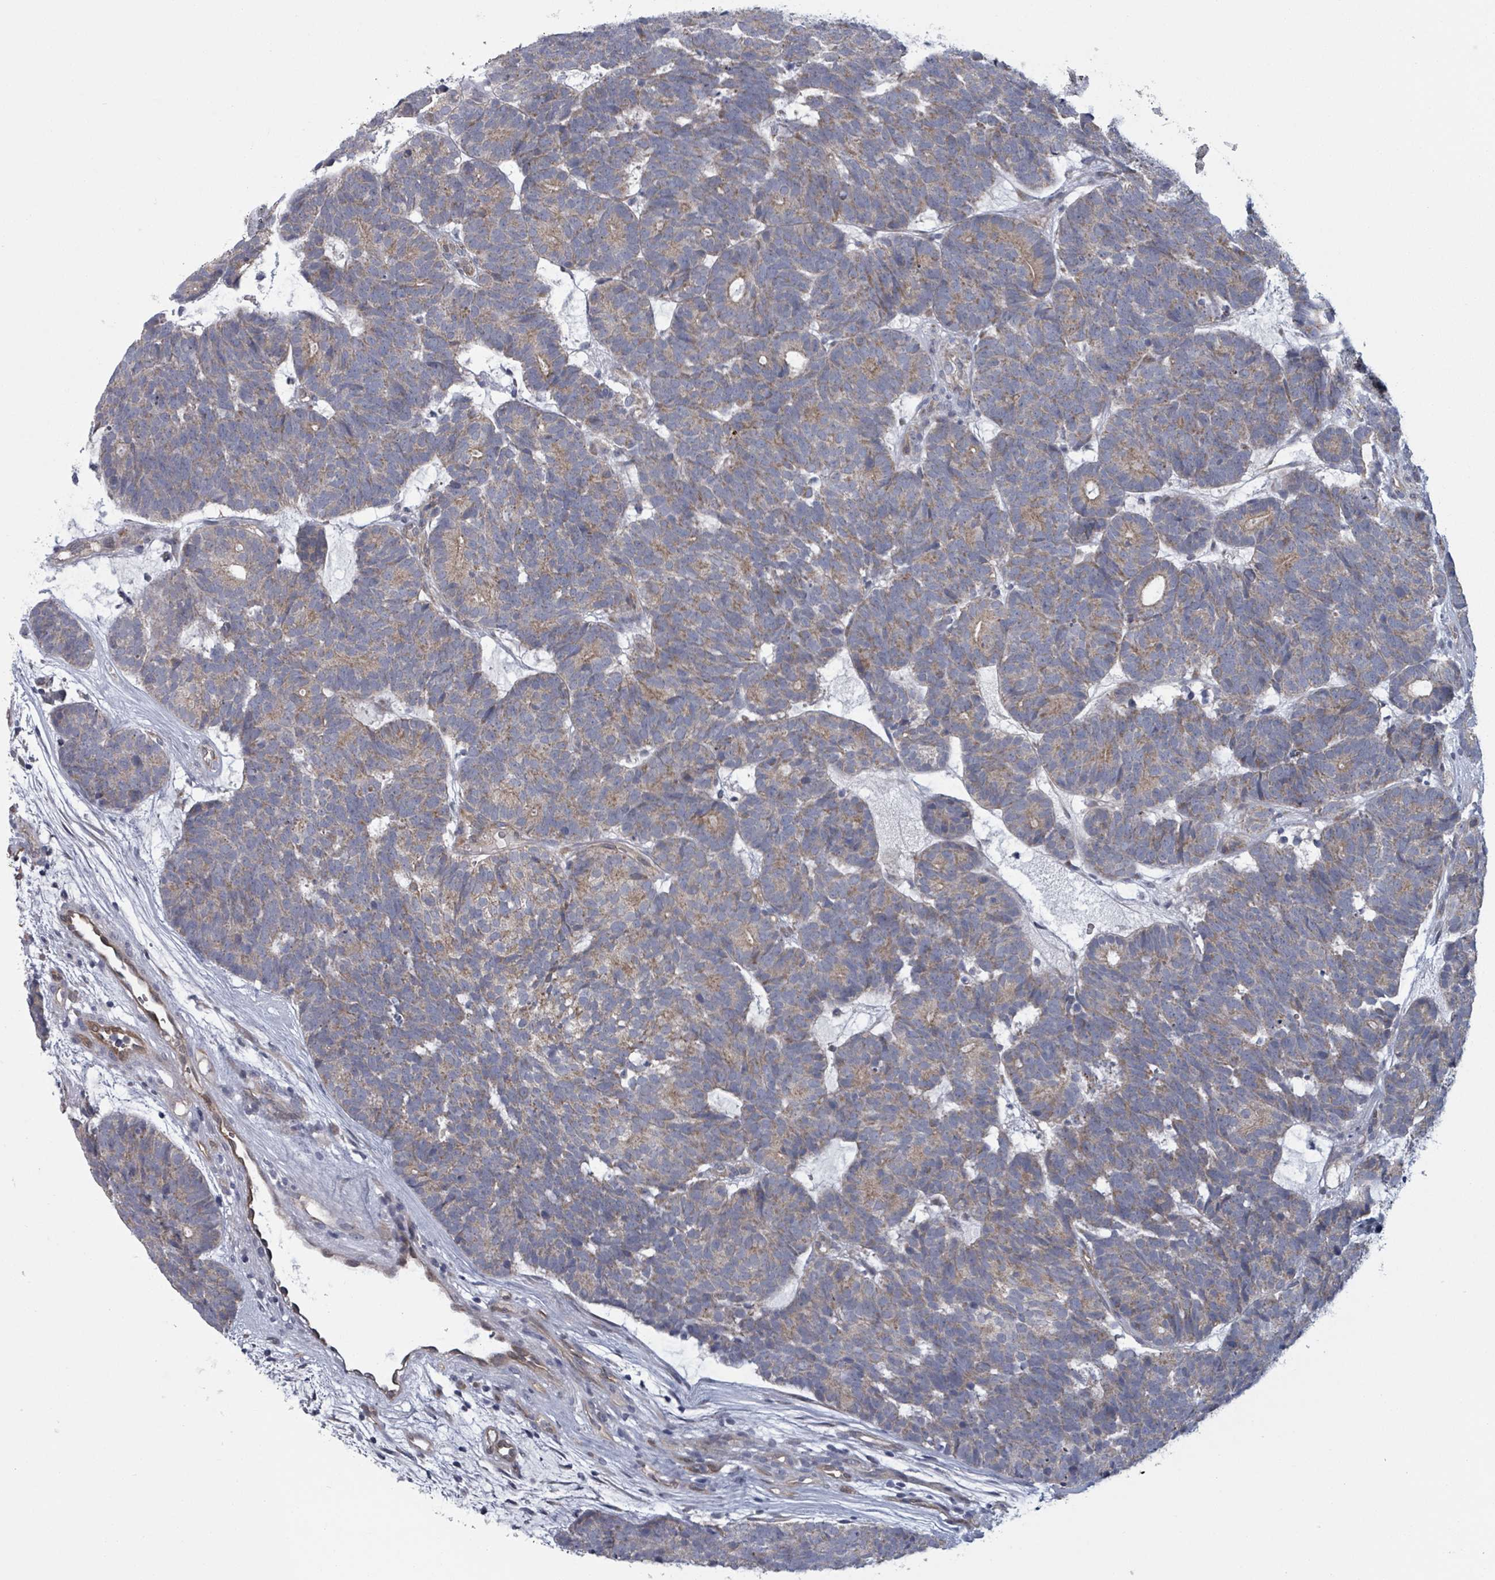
{"staining": {"intensity": "weak", "quantity": ">75%", "location": "cytoplasmic/membranous"}, "tissue": "head and neck cancer", "cell_type": "Tumor cells", "image_type": "cancer", "snomed": [{"axis": "morphology", "description": "Adenocarcinoma, NOS"}, {"axis": "topography", "description": "Head-Neck"}], "caption": "Human adenocarcinoma (head and neck) stained for a protein (brown) displays weak cytoplasmic/membranous positive positivity in approximately >75% of tumor cells.", "gene": "FKBP1A", "patient": {"sex": "female", "age": 81}}